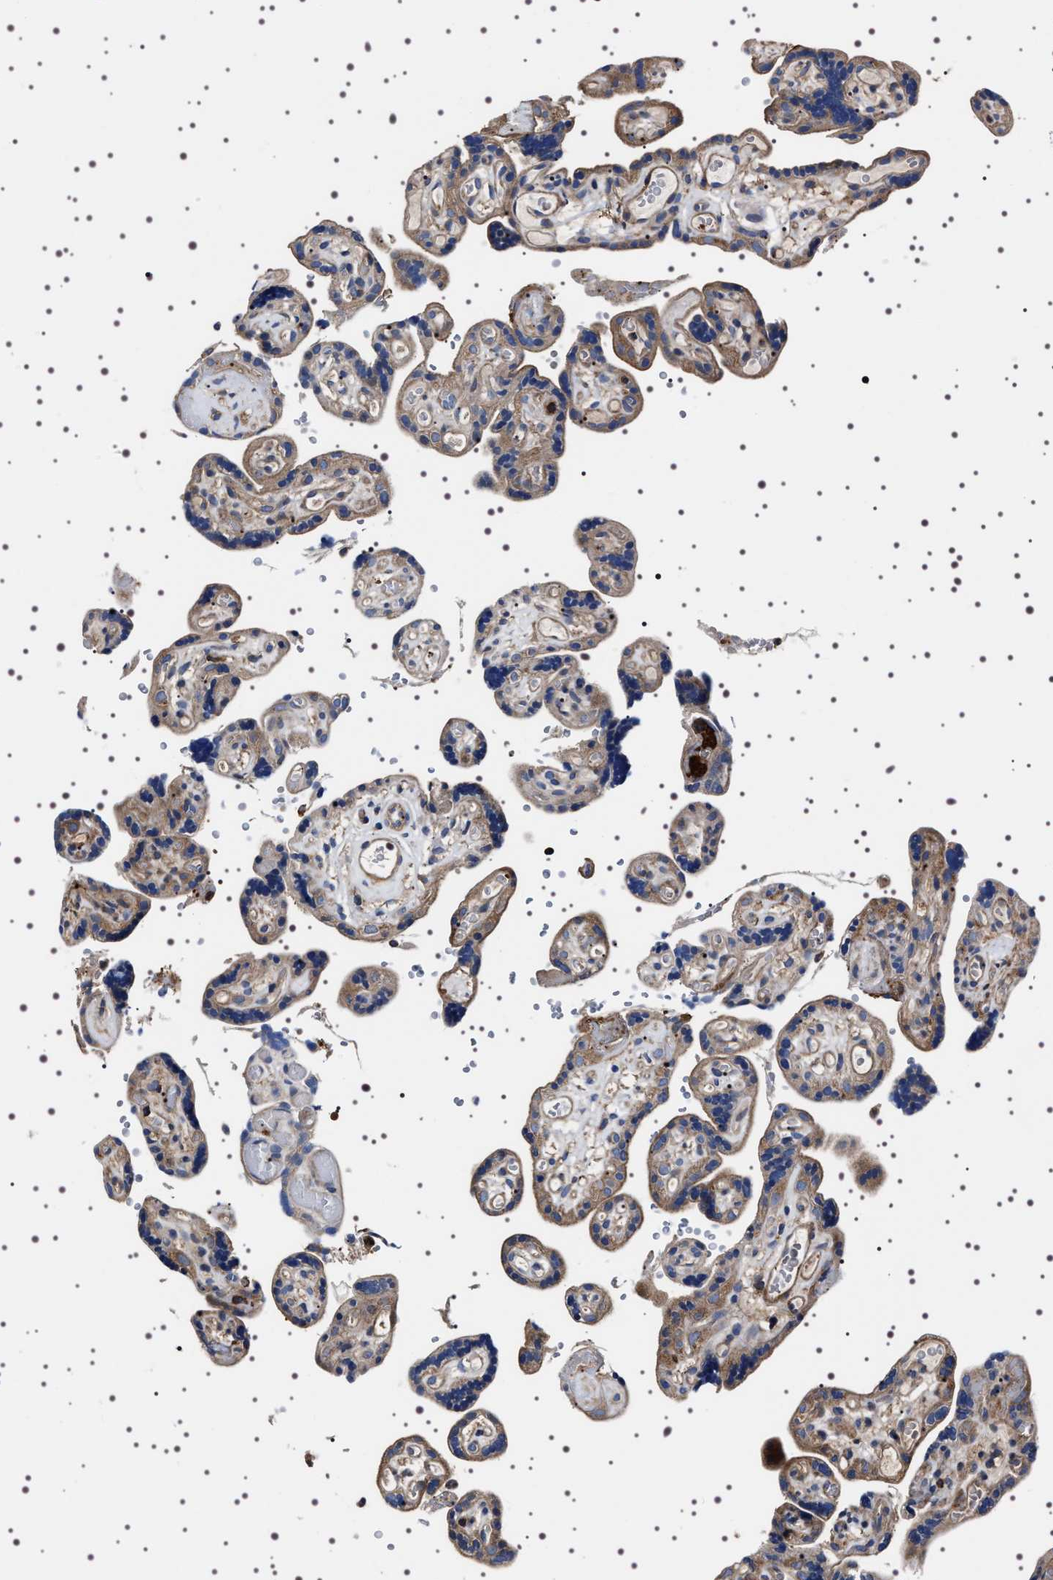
{"staining": {"intensity": "moderate", "quantity": ">75%", "location": "cytoplasmic/membranous"}, "tissue": "placenta", "cell_type": "Trophoblastic cells", "image_type": "normal", "snomed": [{"axis": "morphology", "description": "Normal tissue, NOS"}, {"axis": "topography", "description": "Placenta"}], "caption": "The histopathology image reveals a brown stain indicating the presence of a protein in the cytoplasmic/membranous of trophoblastic cells in placenta. (Stains: DAB (3,3'-diaminobenzidine) in brown, nuclei in blue, Microscopy: brightfield microscopy at high magnification).", "gene": "WDR1", "patient": {"sex": "female", "age": 30}}